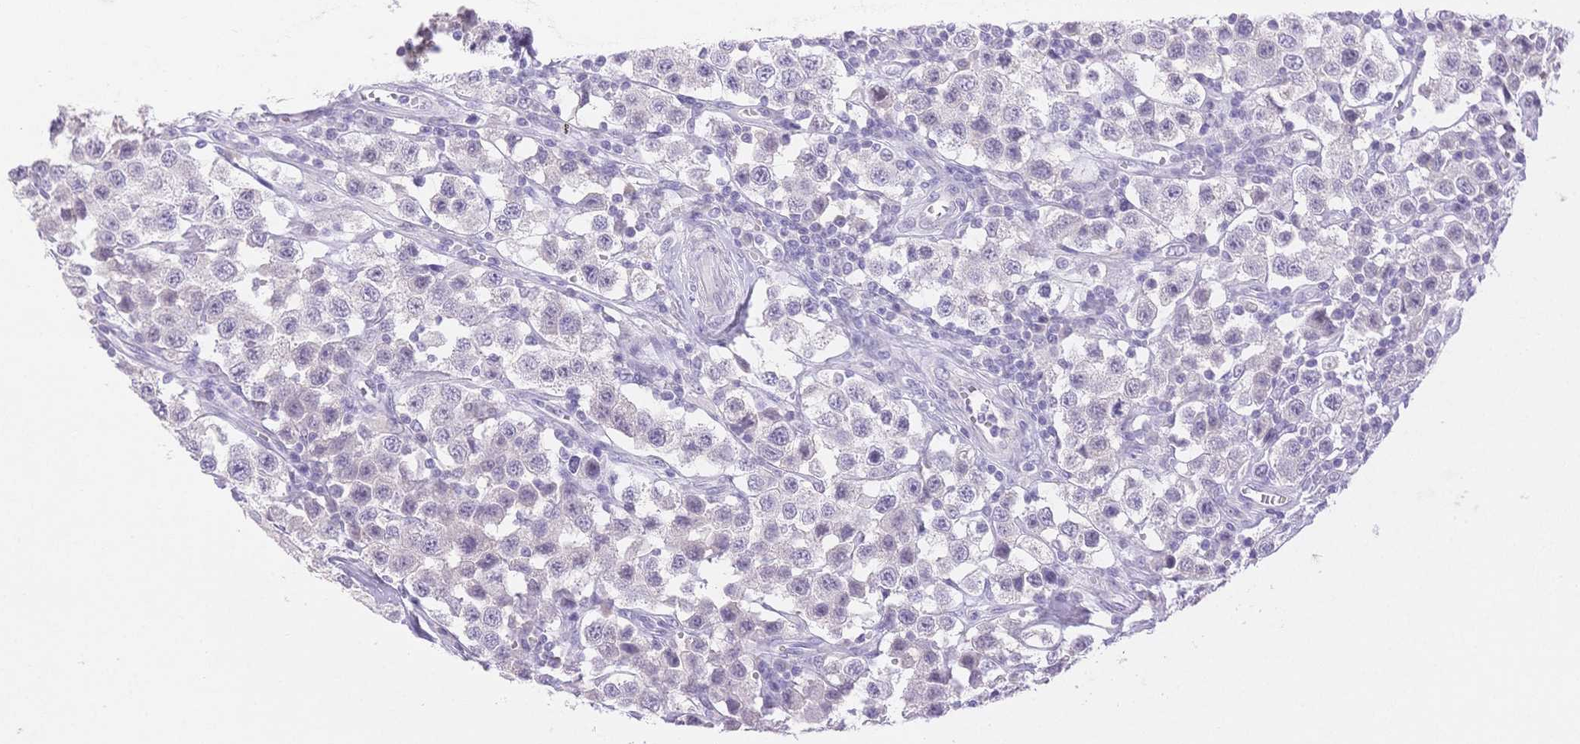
{"staining": {"intensity": "negative", "quantity": "none", "location": "none"}, "tissue": "testis cancer", "cell_type": "Tumor cells", "image_type": "cancer", "snomed": [{"axis": "morphology", "description": "Seminoma, NOS"}, {"axis": "topography", "description": "Testis"}], "caption": "Tumor cells show no significant expression in testis cancer.", "gene": "MYOM1", "patient": {"sex": "male", "age": 34}}